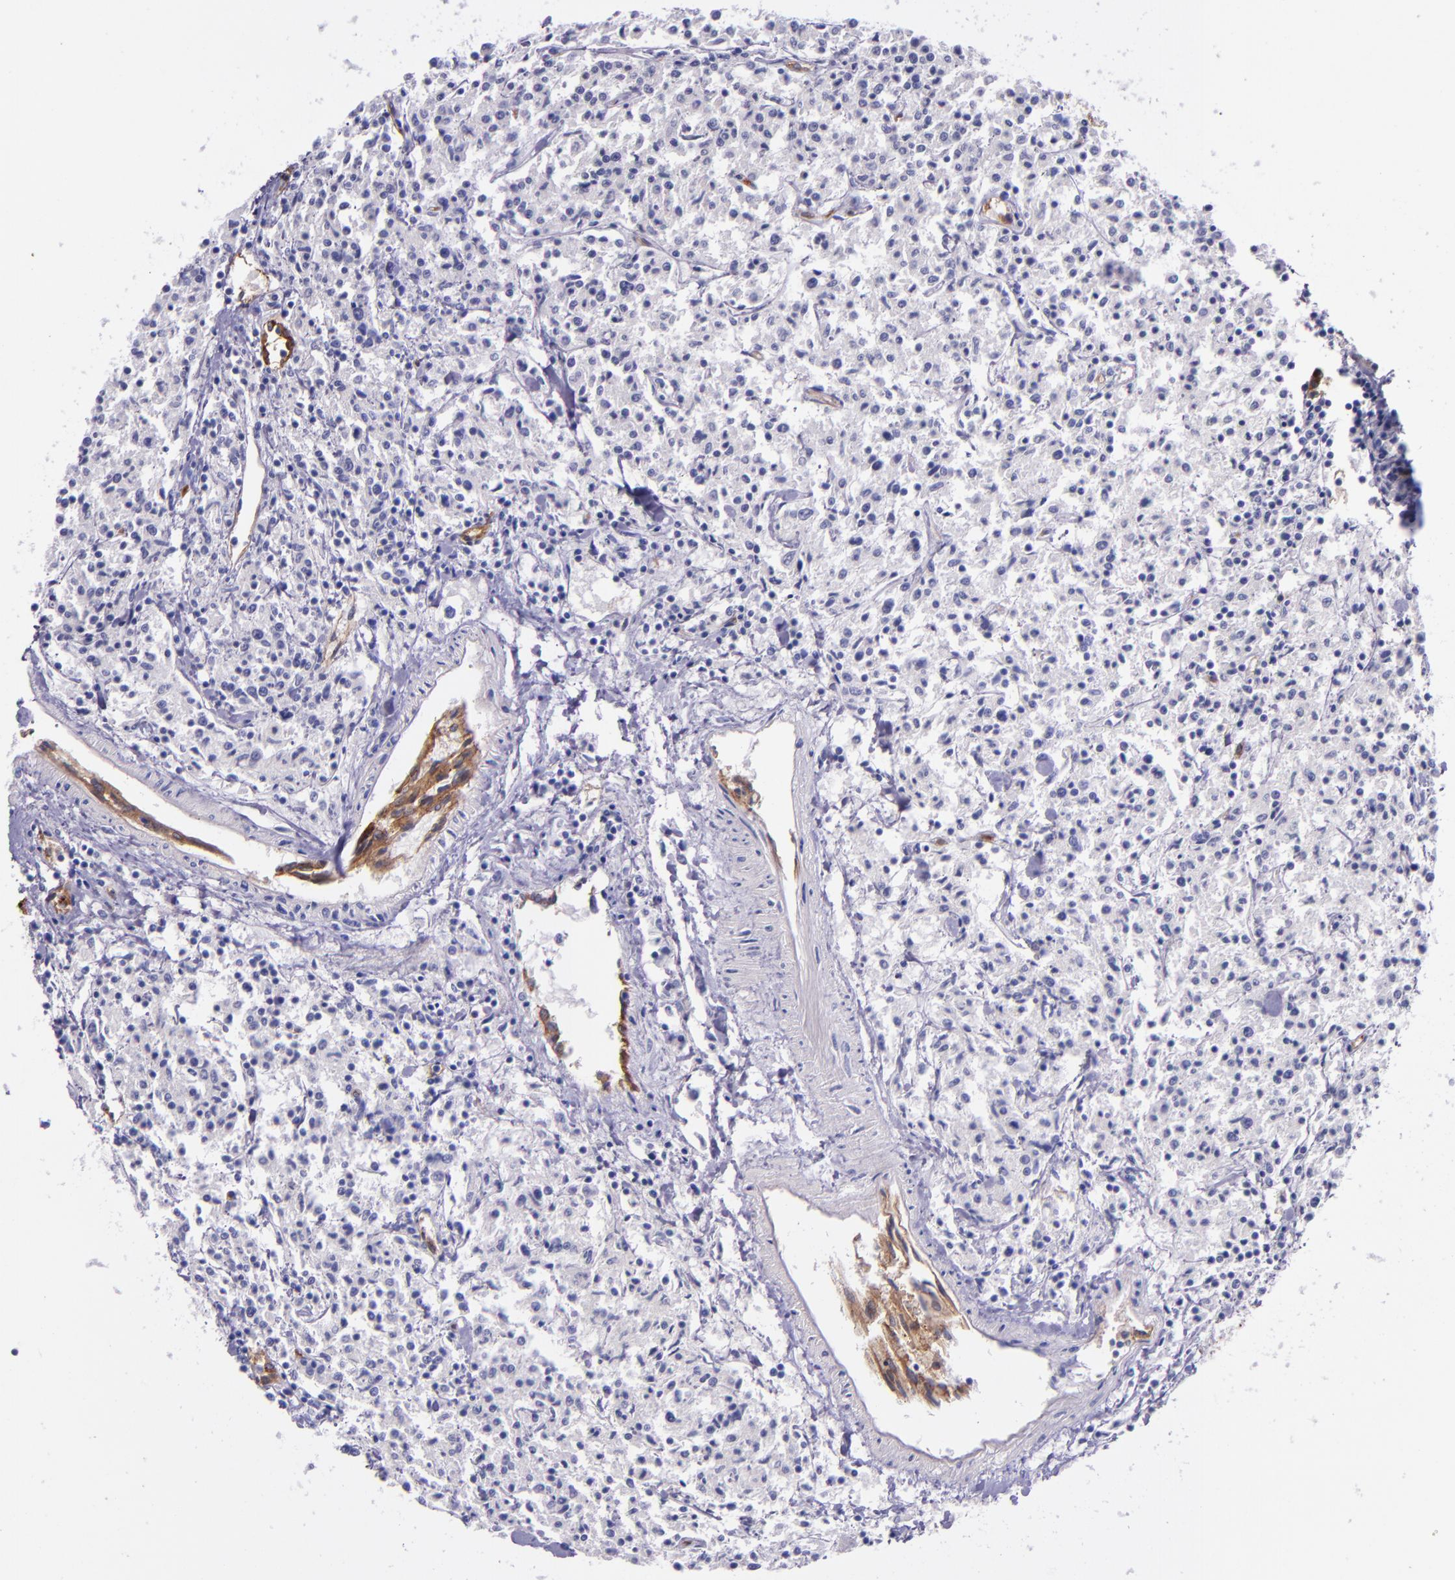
{"staining": {"intensity": "negative", "quantity": "none", "location": "none"}, "tissue": "lymphoma", "cell_type": "Tumor cells", "image_type": "cancer", "snomed": [{"axis": "morphology", "description": "Malignant lymphoma, non-Hodgkin's type, Low grade"}, {"axis": "topography", "description": "Small intestine"}], "caption": "Immunohistochemistry (IHC) histopathology image of human lymphoma stained for a protein (brown), which shows no expression in tumor cells.", "gene": "NOS3", "patient": {"sex": "female", "age": 59}}